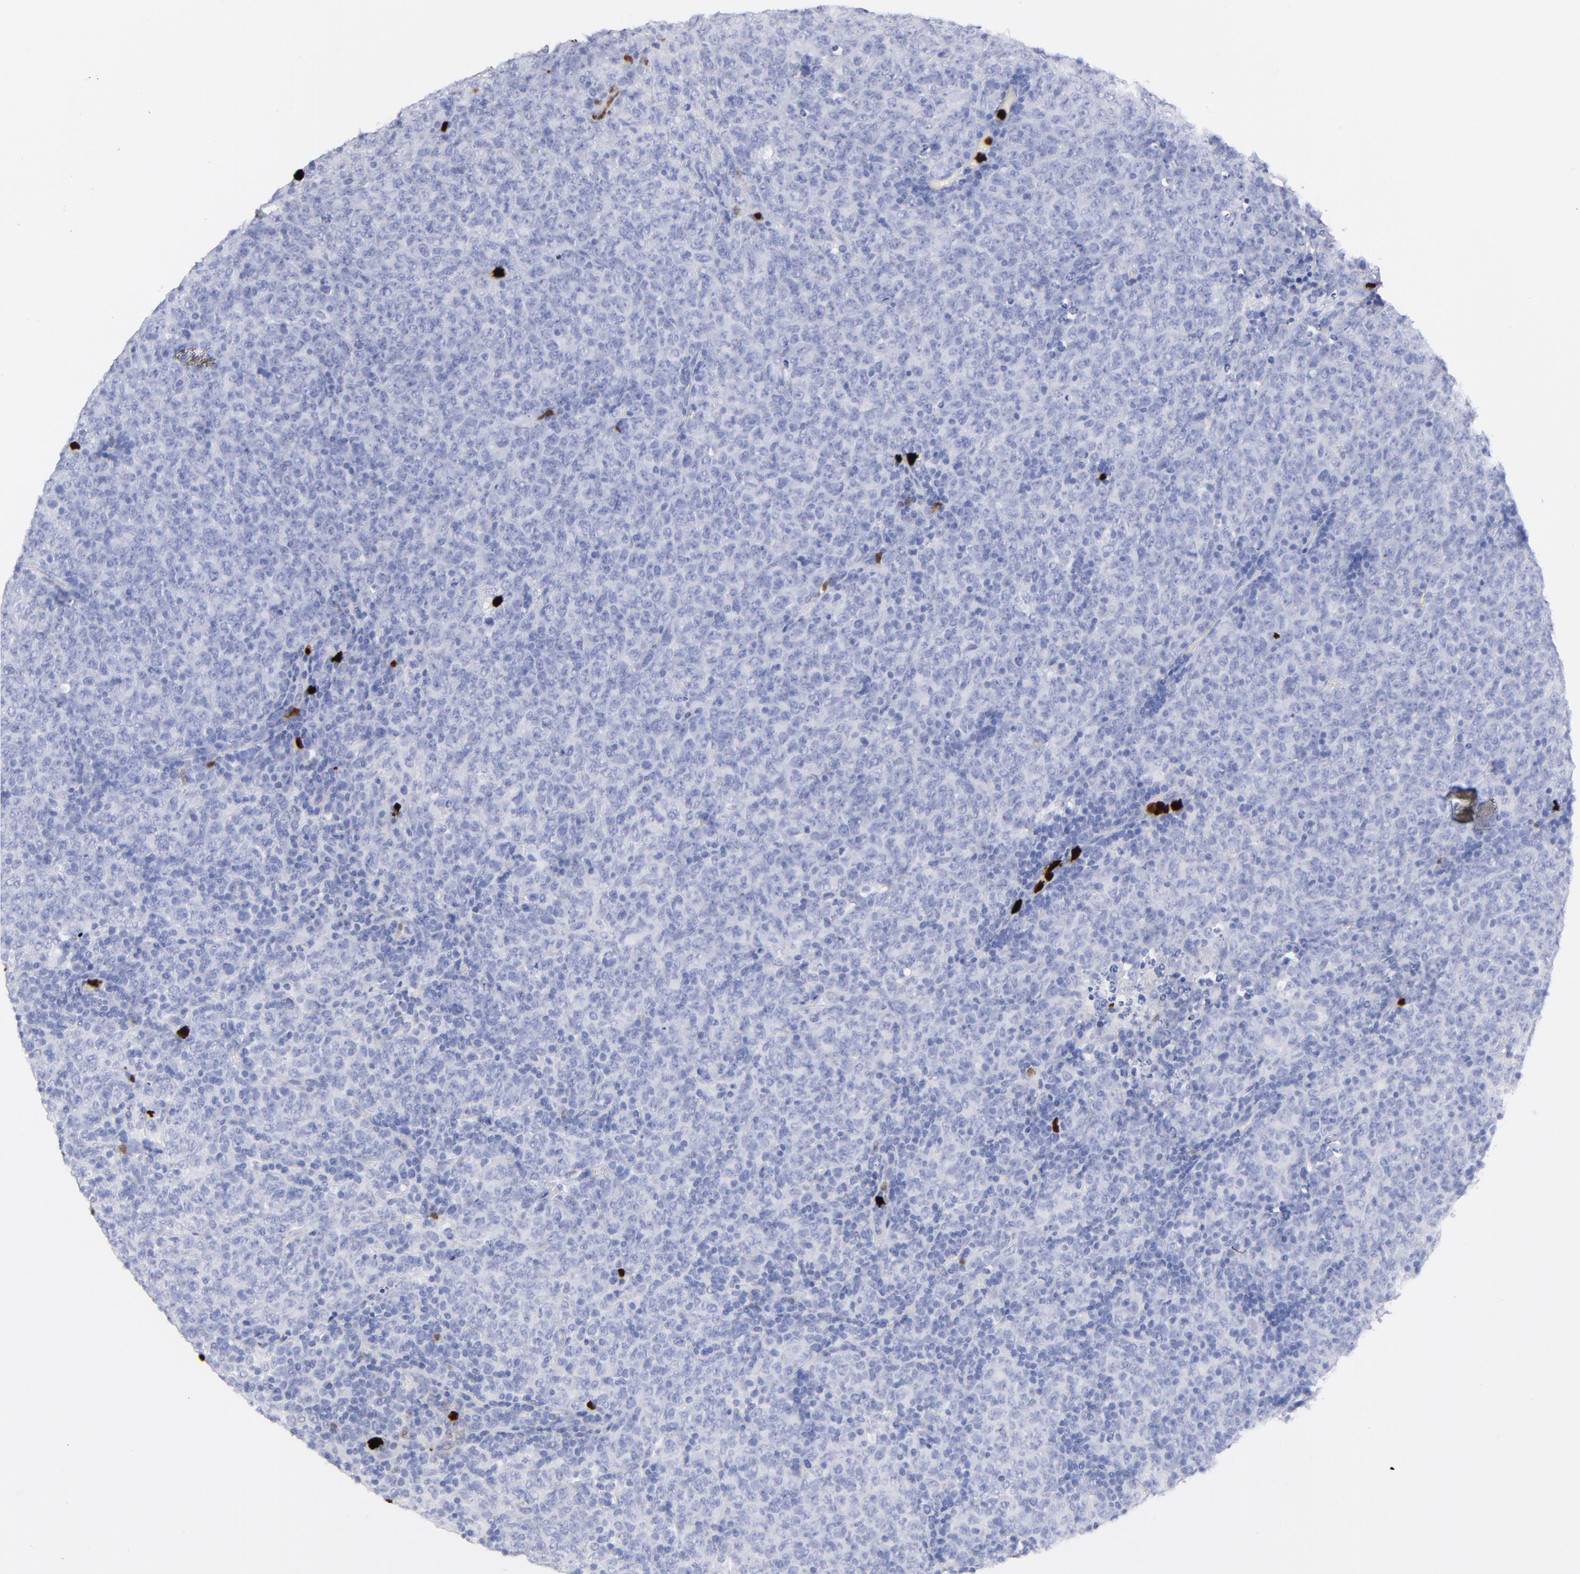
{"staining": {"intensity": "negative", "quantity": "none", "location": "none"}, "tissue": "lymphoma", "cell_type": "Tumor cells", "image_type": "cancer", "snomed": [{"axis": "morphology", "description": "Malignant lymphoma, non-Hodgkin's type, High grade"}, {"axis": "topography", "description": "Tonsil"}], "caption": "An immunohistochemistry histopathology image of lymphoma is shown. There is no staining in tumor cells of lymphoma.", "gene": "S100A12", "patient": {"sex": "female", "age": 36}}